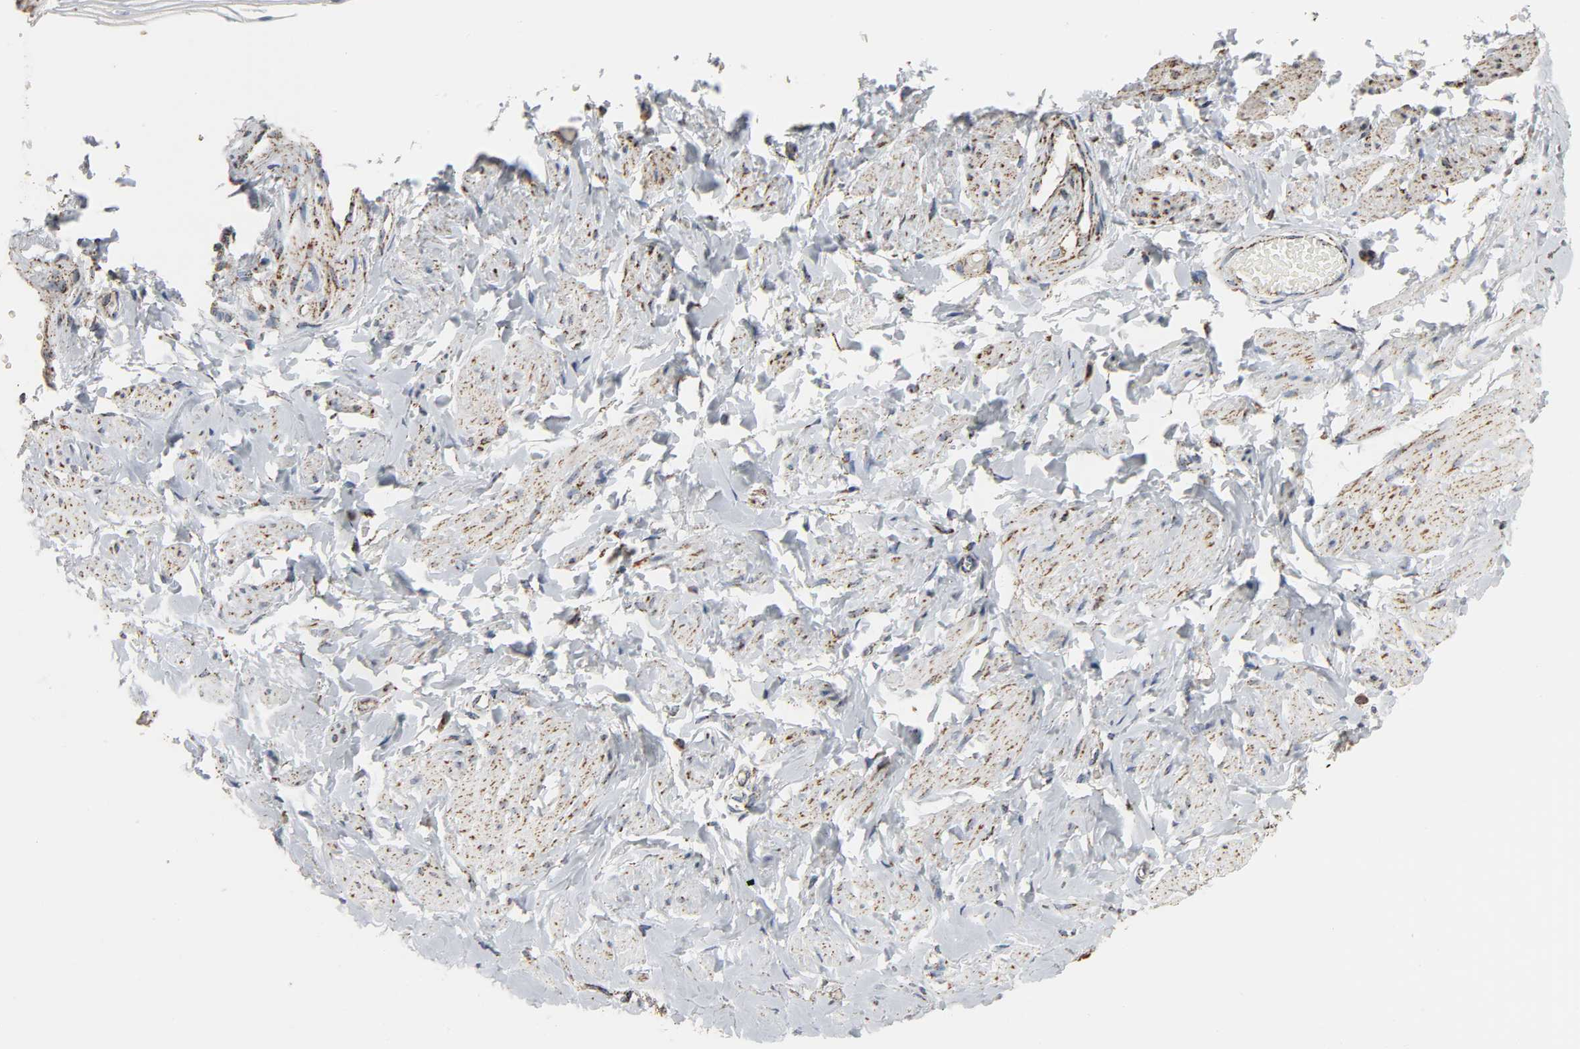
{"staining": {"intensity": "moderate", "quantity": "25%-75%", "location": "cytoplasmic/membranous"}, "tissue": "vagina", "cell_type": "Squamous epithelial cells", "image_type": "normal", "snomed": [{"axis": "morphology", "description": "Normal tissue, NOS"}, {"axis": "topography", "description": "Vagina"}], "caption": "This is an image of immunohistochemistry (IHC) staining of benign vagina, which shows moderate expression in the cytoplasmic/membranous of squamous epithelial cells.", "gene": "ACAT1", "patient": {"sex": "female", "age": 55}}